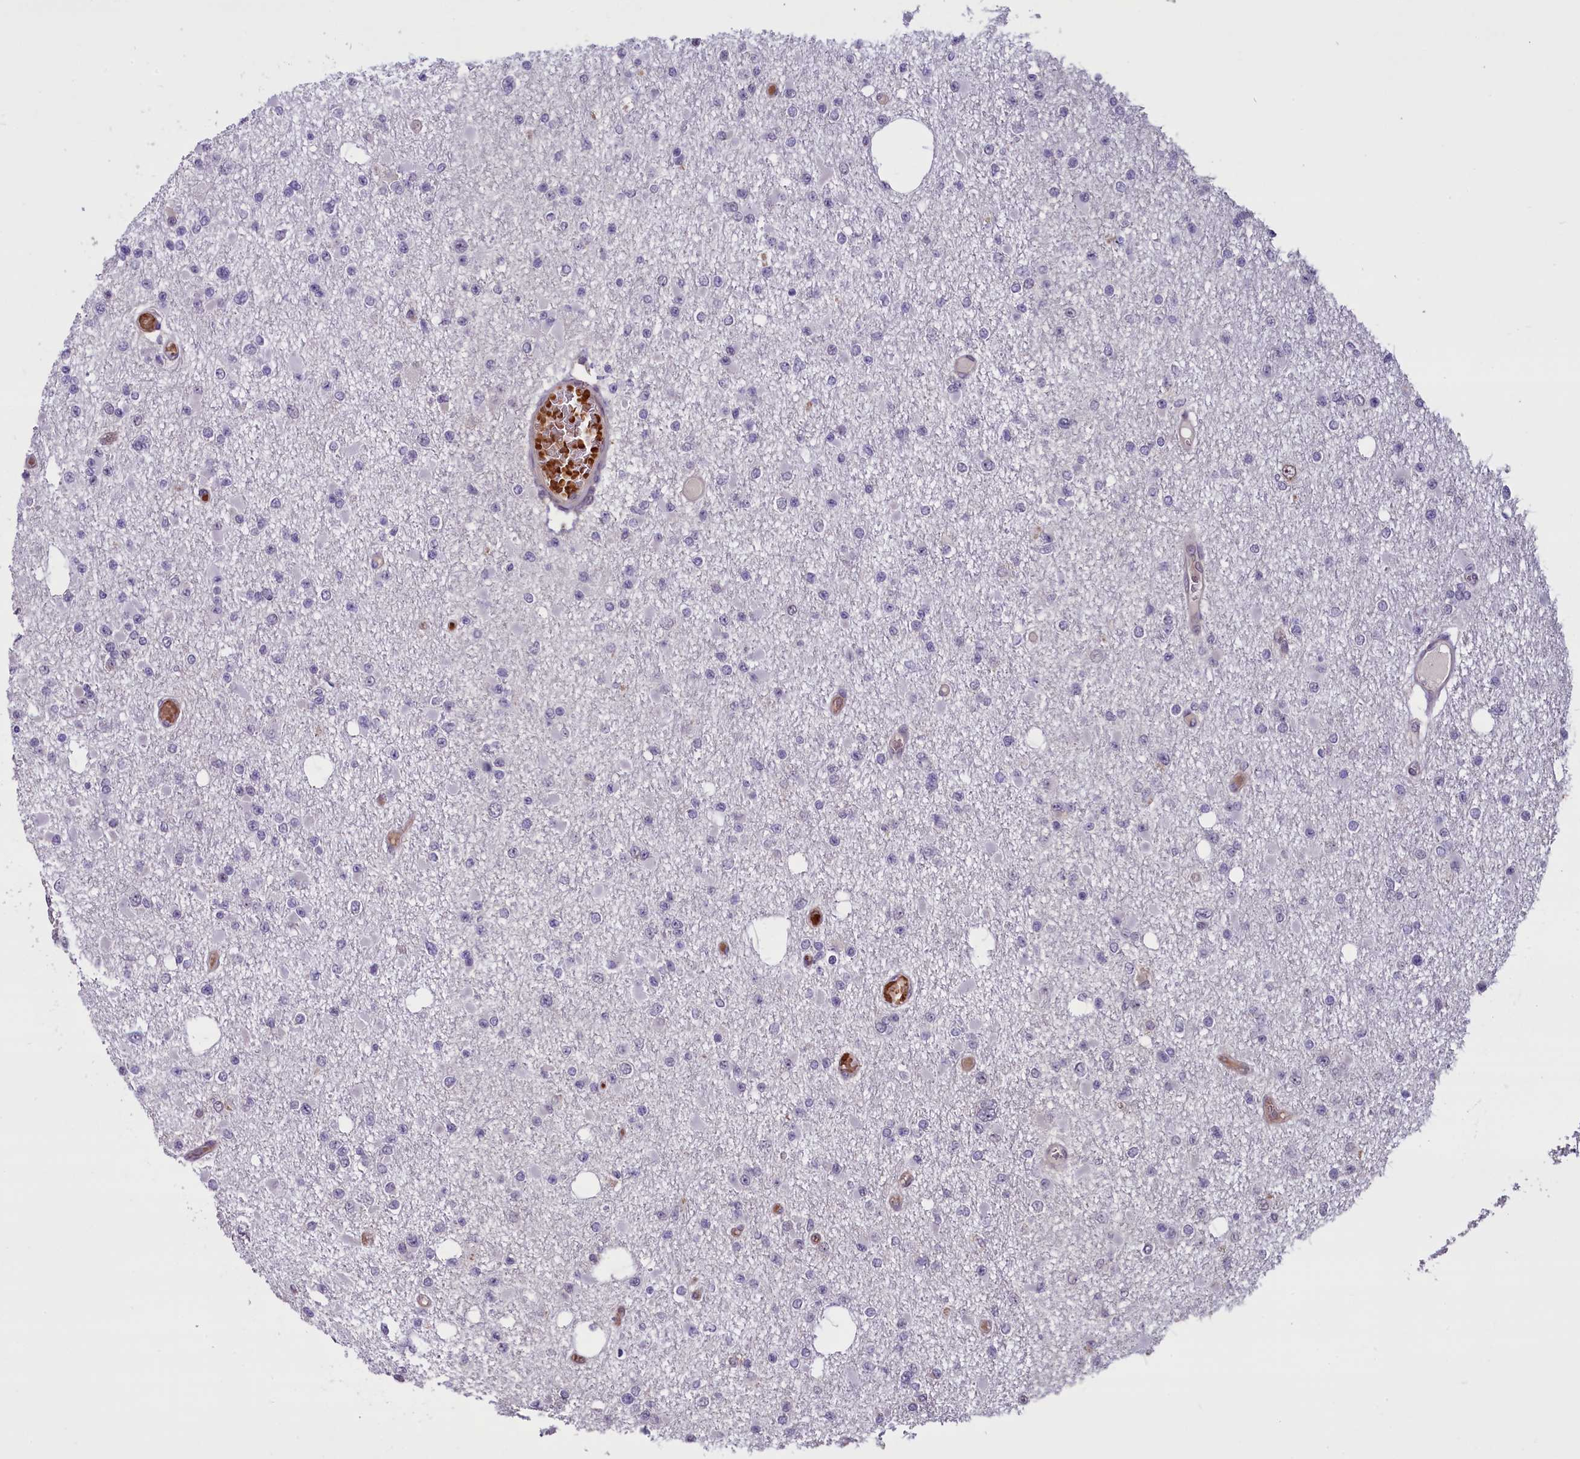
{"staining": {"intensity": "negative", "quantity": "none", "location": "none"}, "tissue": "glioma", "cell_type": "Tumor cells", "image_type": "cancer", "snomed": [{"axis": "morphology", "description": "Glioma, malignant, Low grade"}, {"axis": "topography", "description": "Brain"}], "caption": "A high-resolution image shows immunohistochemistry staining of glioma, which demonstrates no significant expression in tumor cells.", "gene": "SHFL", "patient": {"sex": "female", "age": 22}}